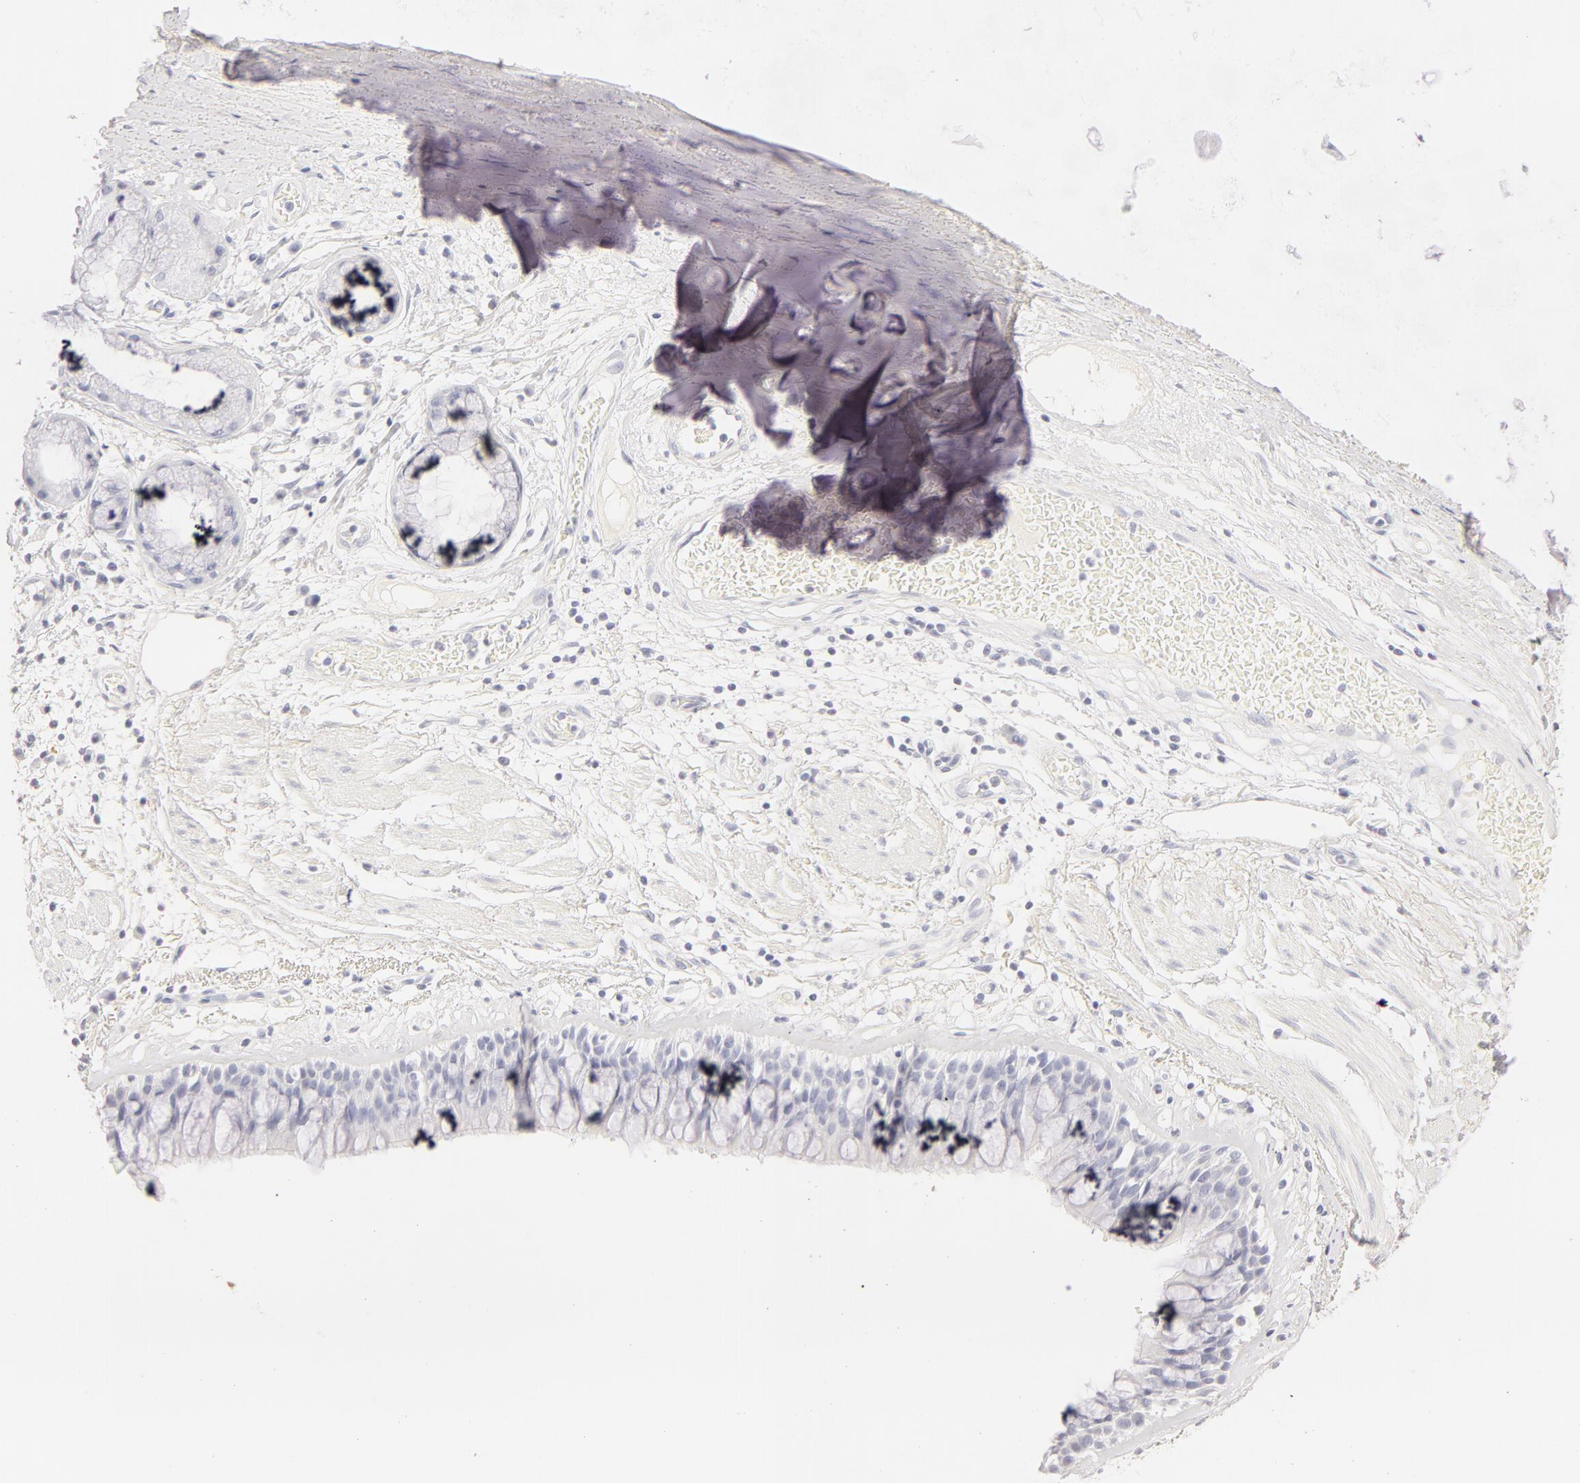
{"staining": {"intensity": "negative", "quantity": "none", "location": "none"}, "tissue": "bronchus", "cell_type": "Respiratory epithelial cells", "image_type": "normal", "snomed": [{"axis": "morphology", "description": "Normal tissue, NOS"}, {"axis": "topography", "description": "Bronchus"}, {"axis": "topography", "description": "Lung"}], "caption": "Immunohistochemistry (IHC) histopathology image of unremarkable bronchus stained for a protein (brown), which shows no staining in respiratory epithelial cells. (DAB IHC visualized using brightfield microscopy, high magnification).", "gene": "LGALS7B", "patient": {"sex": "female", "age": 57}}